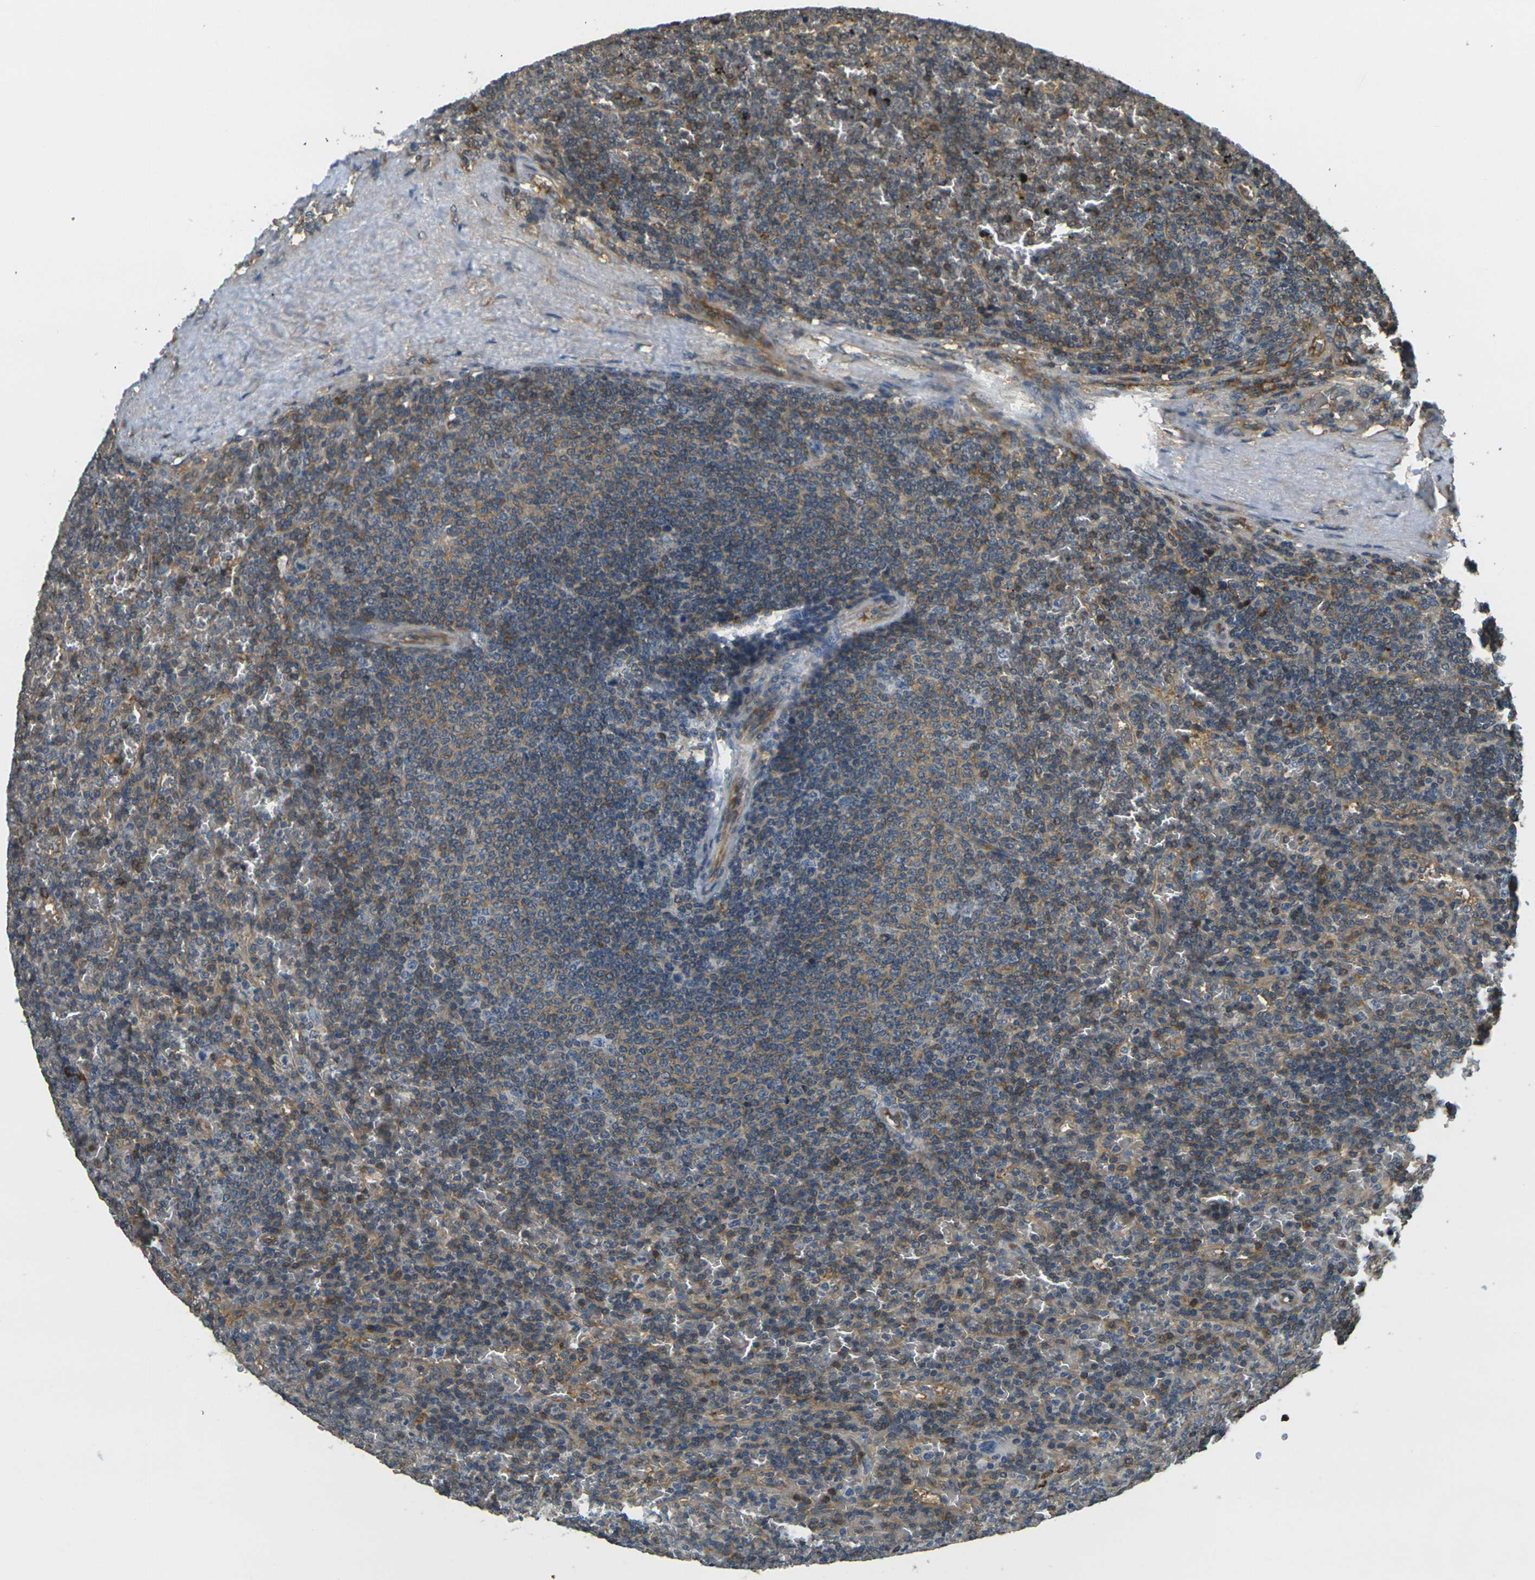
{"staining": {"intensity": "weak", "quantity": "25%-75%", "location": "cytoplasmic/membranous"}, "tissue": "lymphoma", "cell_type": "Tumor cells", "image_type": "cancer", "snomed": [{"axis": "morphology", "description": "Malignant lymphoma, non-Hodgkin's type, Low grade"}, {"axis": "topography", "description": "Spleen"}], "caption": "A high-resolution image shows immunohistochemistry staining of lymphoma, which reveals weak cytoplasmic/membranous positivity in approximately 25%-75% of tumor cells.", "gene": "CAST", "patient": {"sex": "female", "age": 77}}